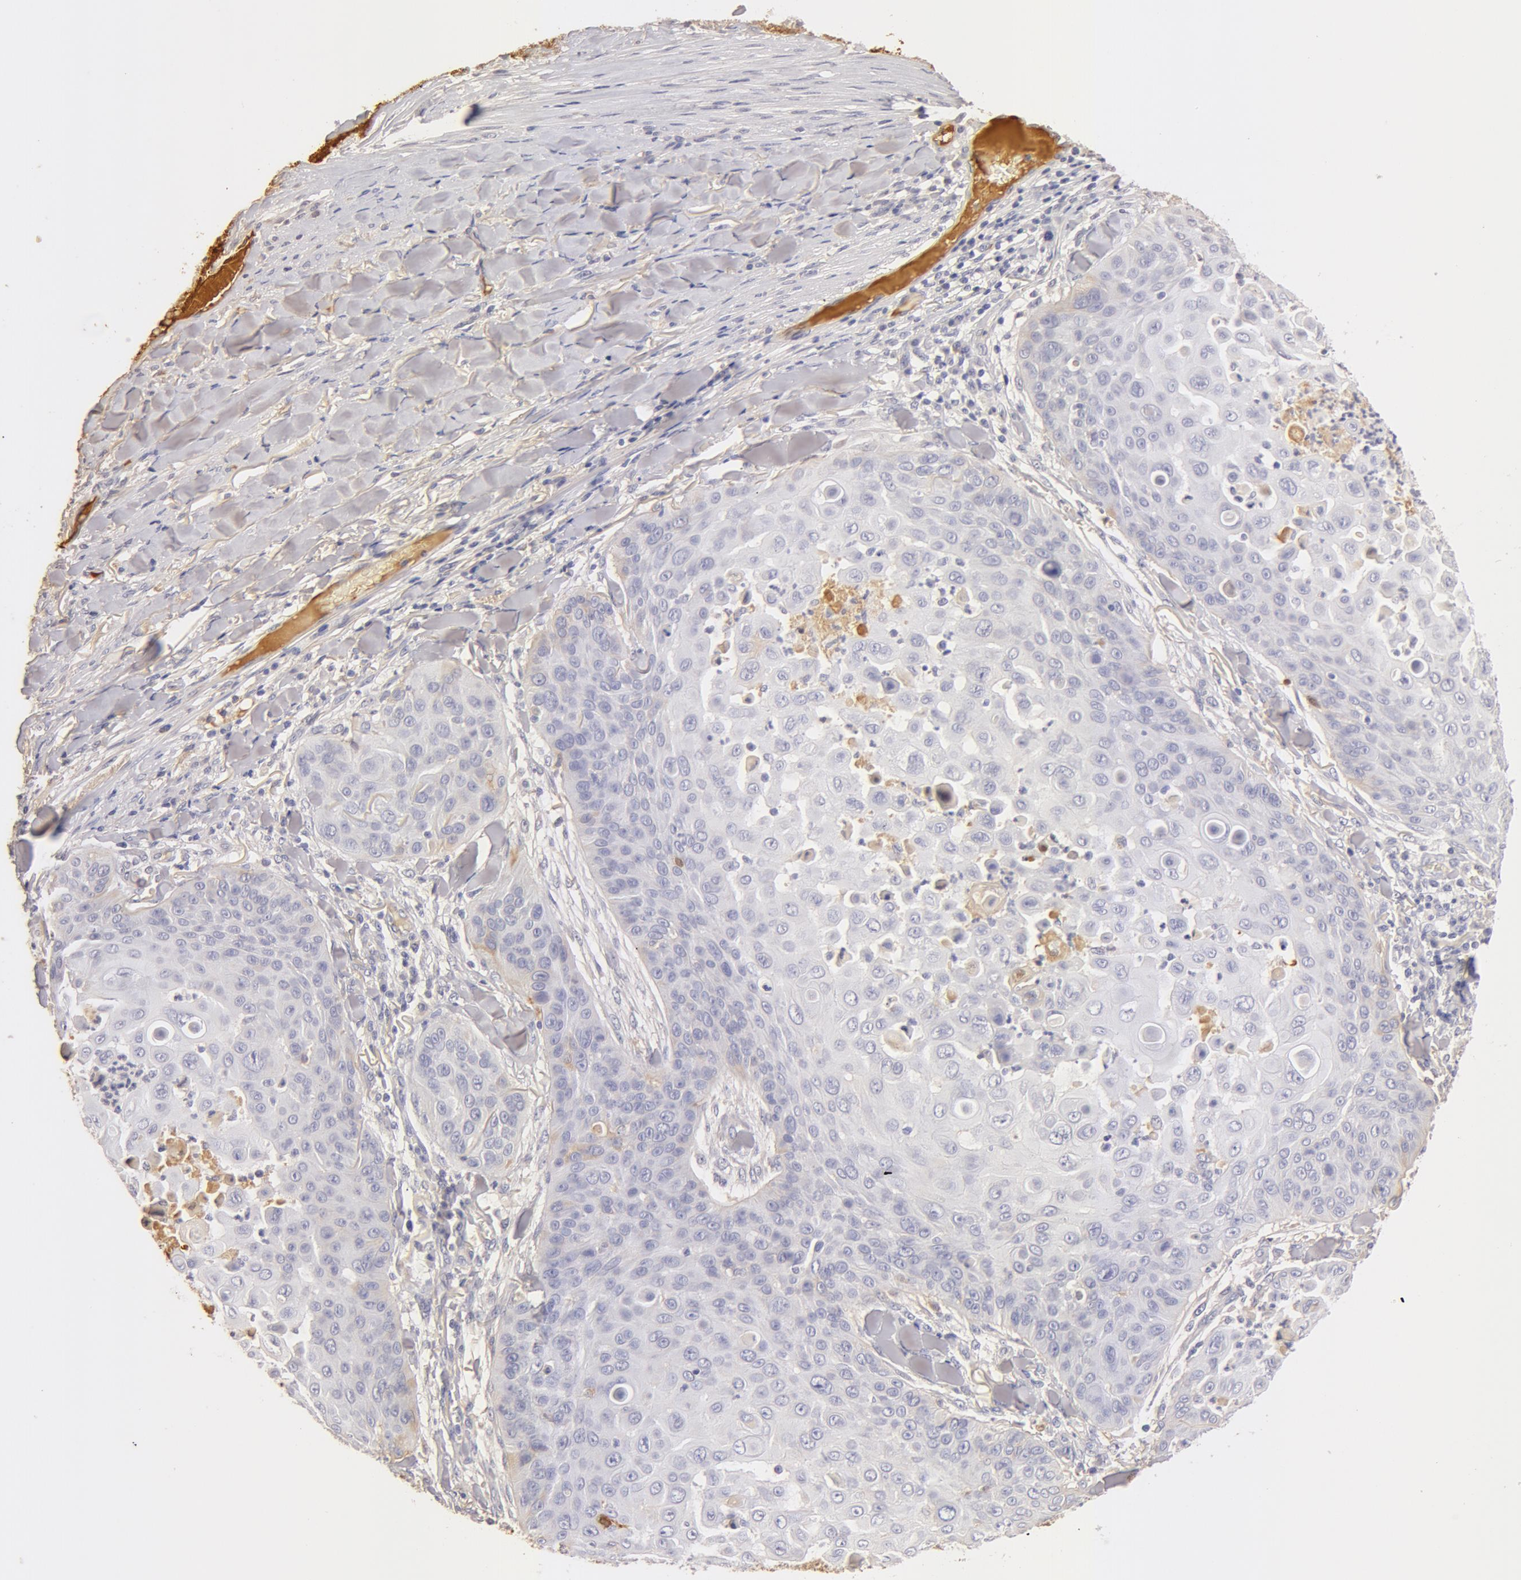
{"staining": {"intensity": "weak", "quantity": ">75%", "location": "cytoplasmic/membranous"}, "tissue": "skin cancer", "cell_type": "Tumor cells", "image_type": "cancer", "snomed": [{"axis": "morphology", "description": "Squamous cell carcinoma, NOS"}, {"axis": "topography", "description": "Skin"}], "caption": "The image reveals immunohistochemical staining of skin cancer. There is weak cytoplasmic/membranous staining is appreciated in approximately >75% of tumor cells.", "gene": "TF", "patient": {"sex": "male", "age": 82}}